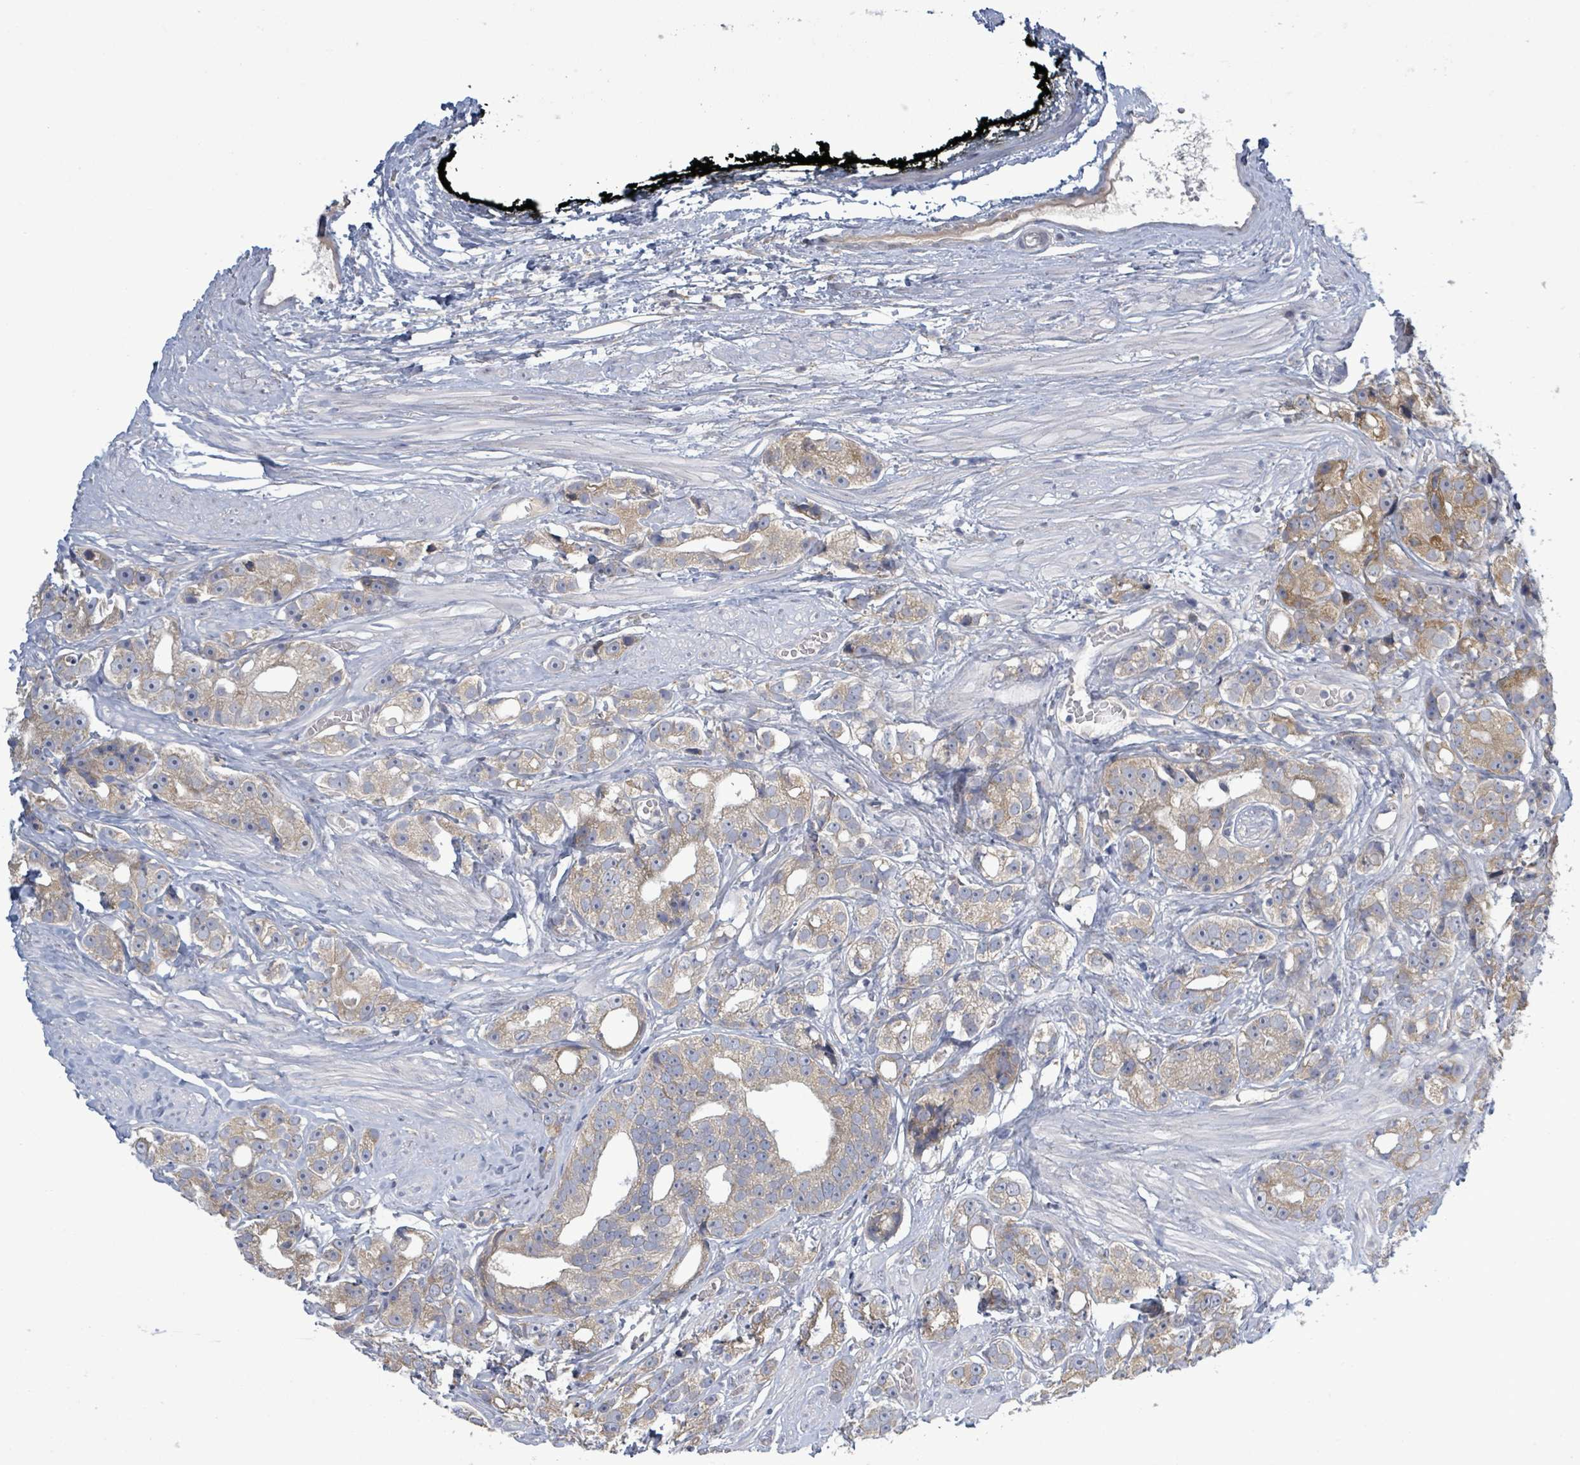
{"staining": {"intensity": "negative", "quantity": "none", "location": "none"}, "tissue": "prostate cancer", "cell_type": "Tumor cells", "image_type": "cancer", "snomed": [{"axis": "morphology", "description": "Adenocarcinoma, High grade"}, {"axis": "topography", "description": "Prostate"}], "caption": "Immunohistochemistry micrograph of prostate adenocarcinoma (high-grade) stained for a protein (brown), which exhibits no expression in tumor cells. Brightfield microscopy of immunohistochemistry stained with DAB (3,3'-diaminobenzidine) (brown) and hematoxylin (blue), captured at high magnification.", "gene": "ATP13A1", "patient": {"sex": "male", "age": 71}}